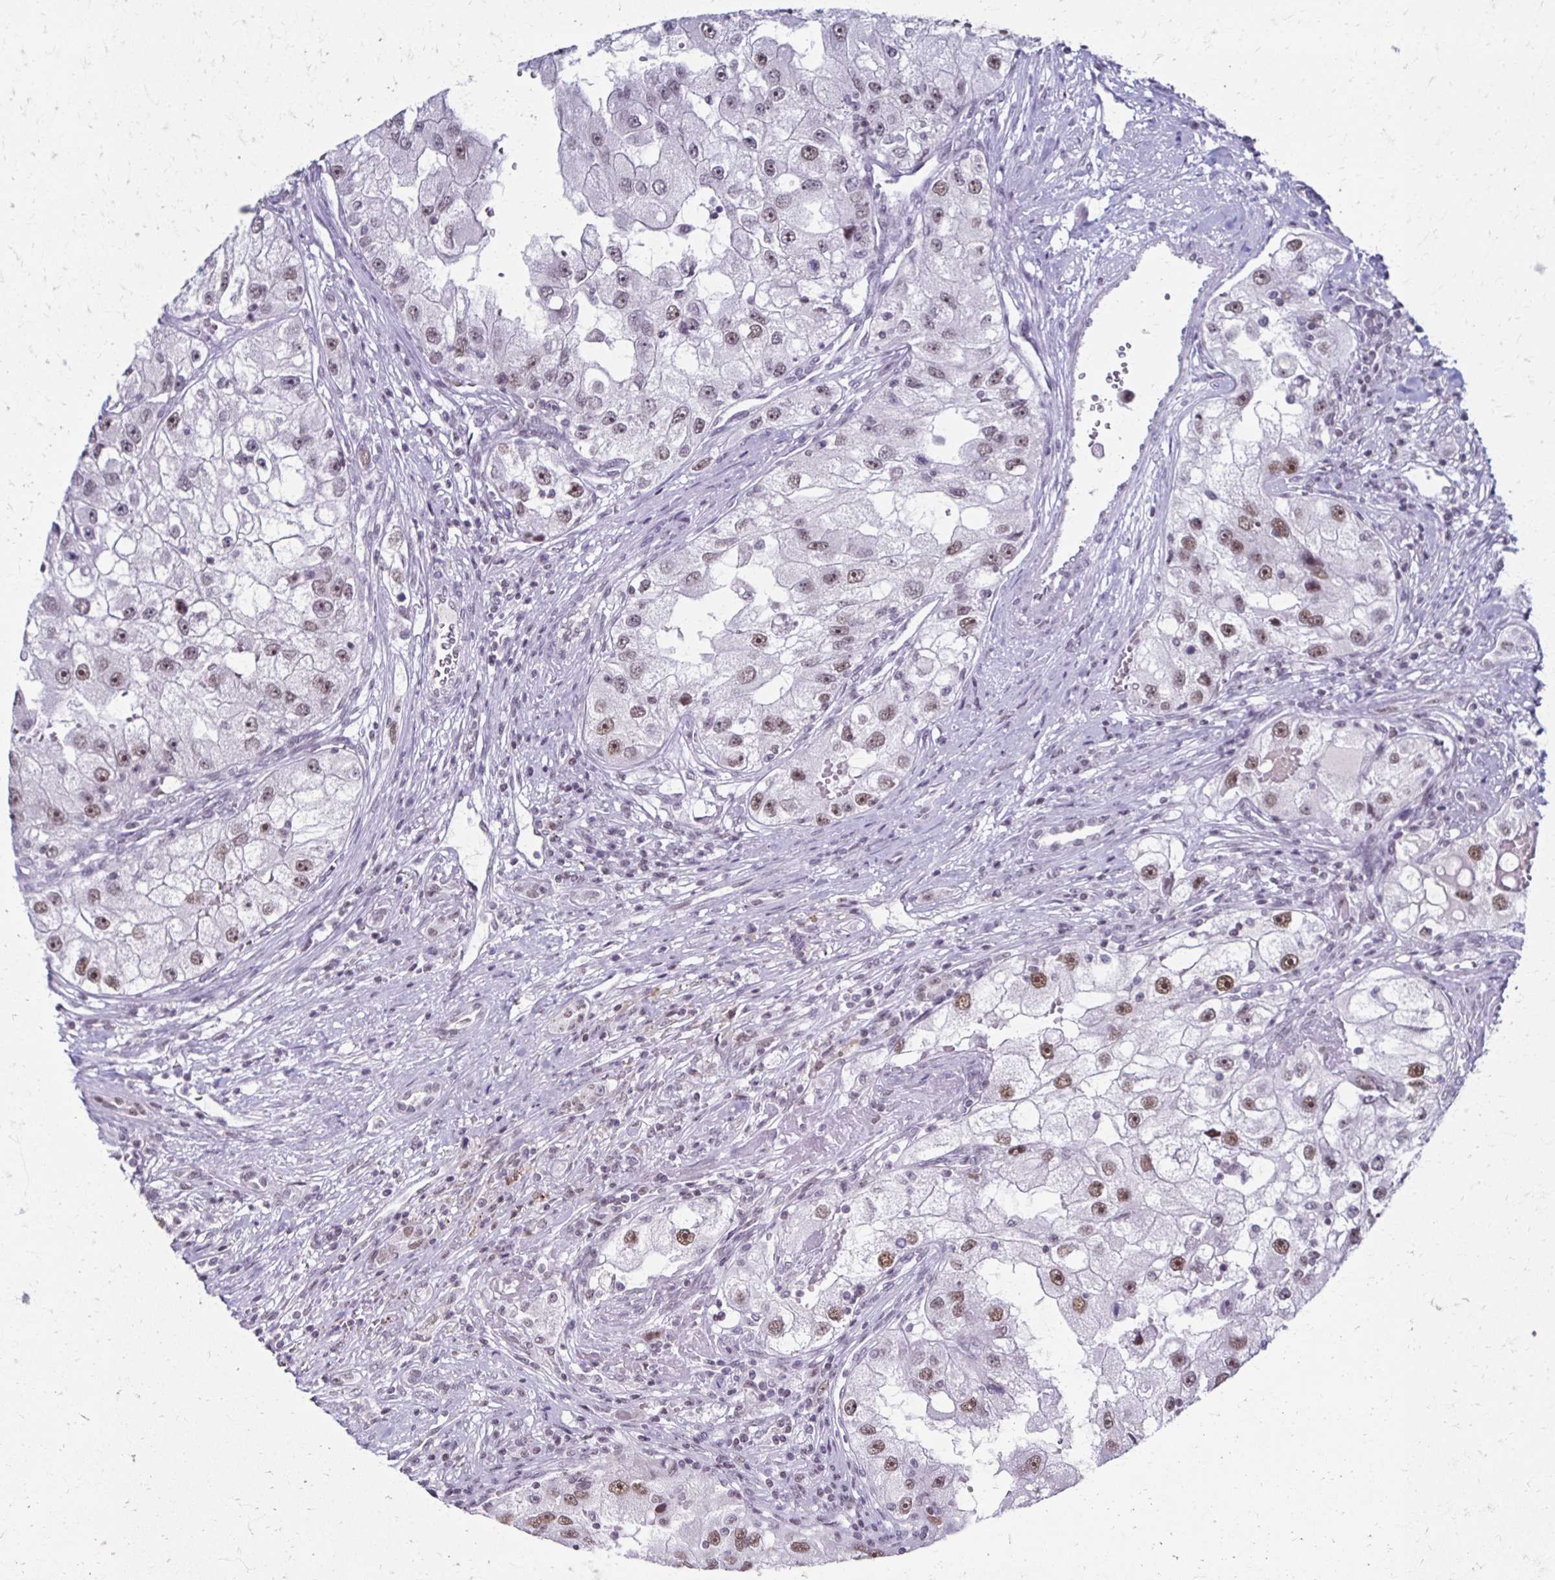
{"staining": {"intensity": "moderate", "quantity": "25%-75%", "location": "nuclear"}, "tissue": "renal cancer", "cell_type": "Tumor cells", "image_type": "cancer", "snomed": [{"axis": "morphology", "description": "Adenocarcinoma, NOS"}, {"axis": "topography", "description": "Kidney"}], "caption": "Brown immunohistochemical staining in renal adenocarcinoma demonstrates moderate nuclear expression in approximately 25%-75% of tumor cells.", "gene": "IRF7", "patient": {"sex": "male", "age": 63}}